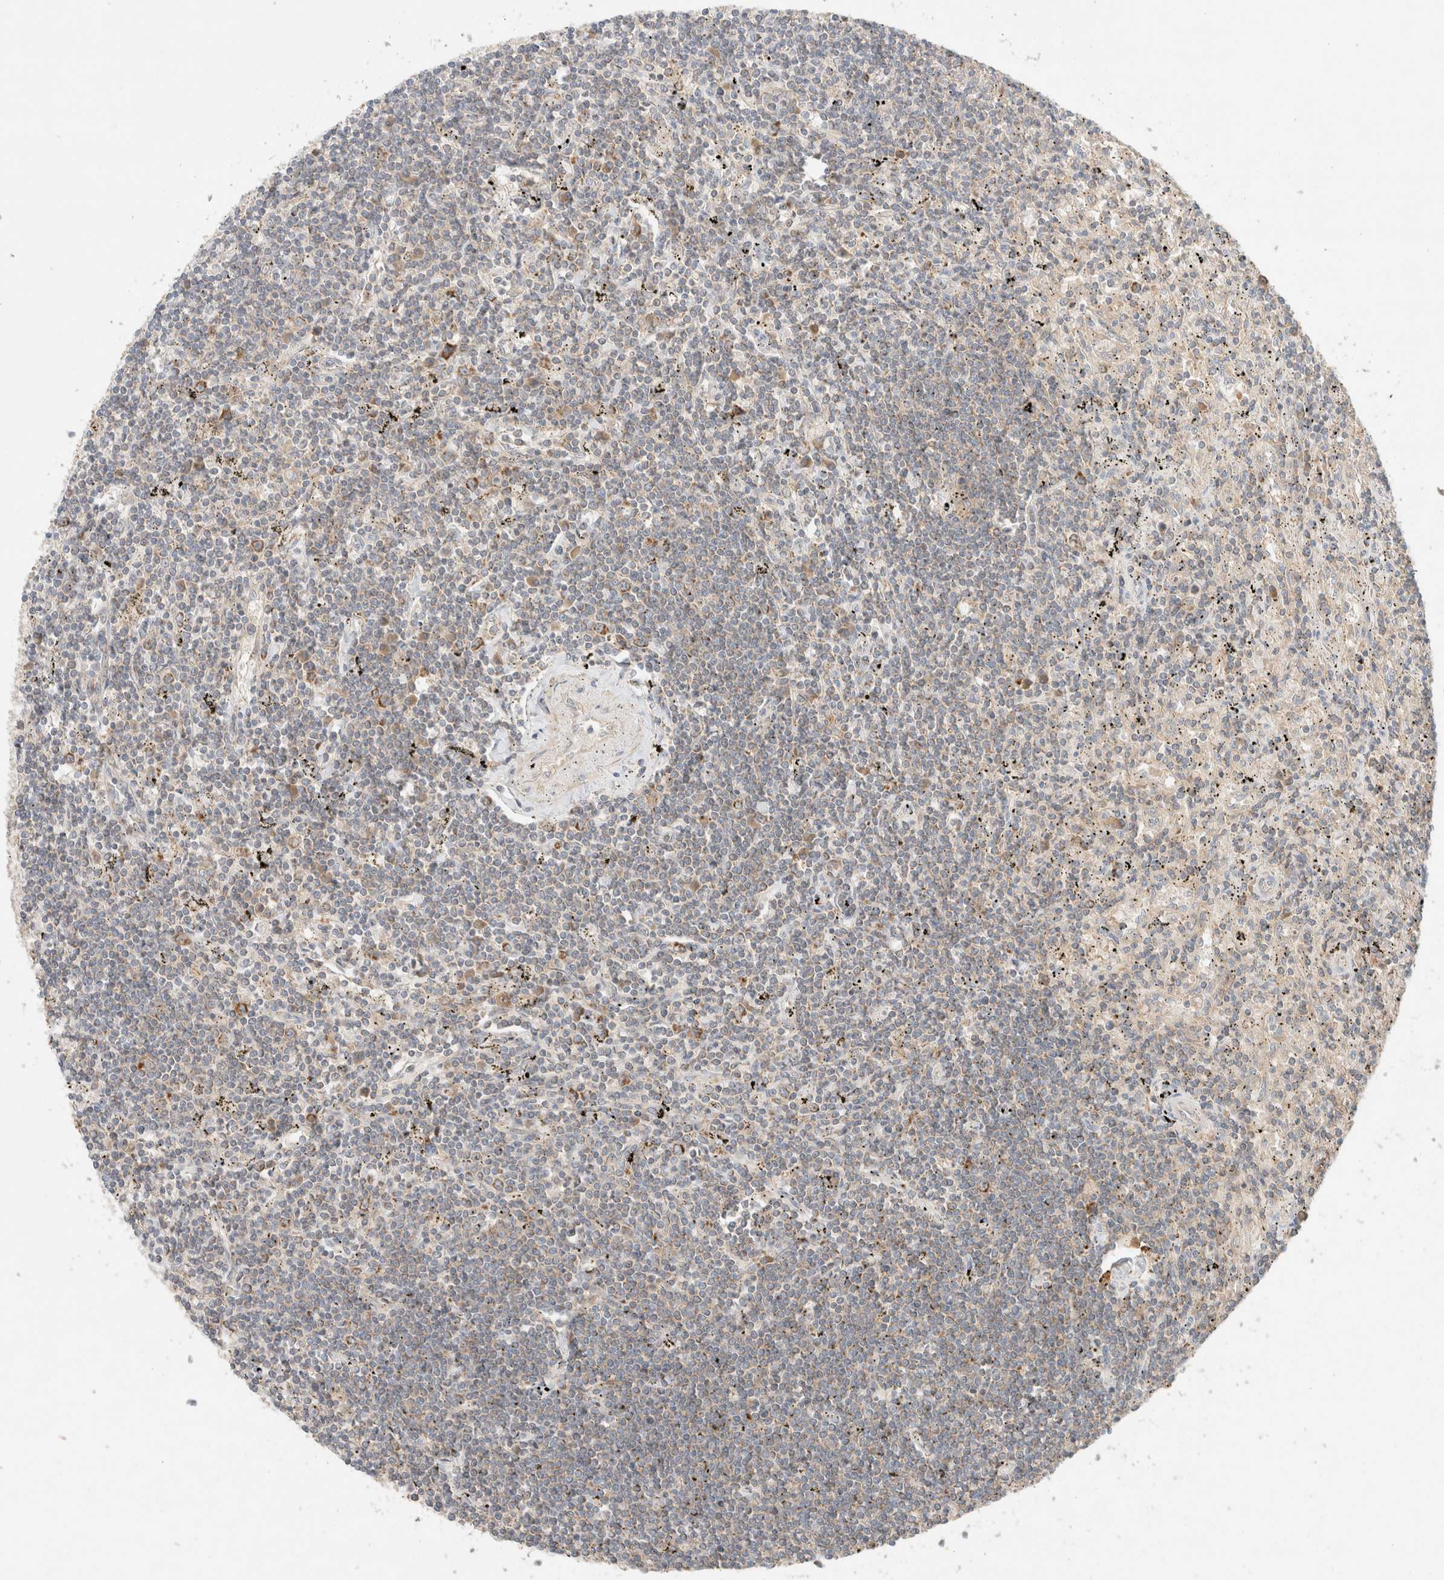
{"staining": {"intensity": "moderate", "quantity": "<25%", "location": "cytoplasmic/membranous"}, "tissue": "lymphoma", "cell_type": "Tumor cells", "image_type": "cancer", "snomed": [{"axis": "morphology", "description": "Malignant lymphoma, non-Hodgkin's type, Low grade"}, {"axis": "topography", "description": "Spleen"}], "caption": "Protein analysis of low-grade malignant lymphoma, non-Hodgkin's type tissue shows moderate cytoplasmic/membranous expression in about <25% of tumor cells.", "gene": "MRM3", "patient": {"sex": "male", "age": 76}}